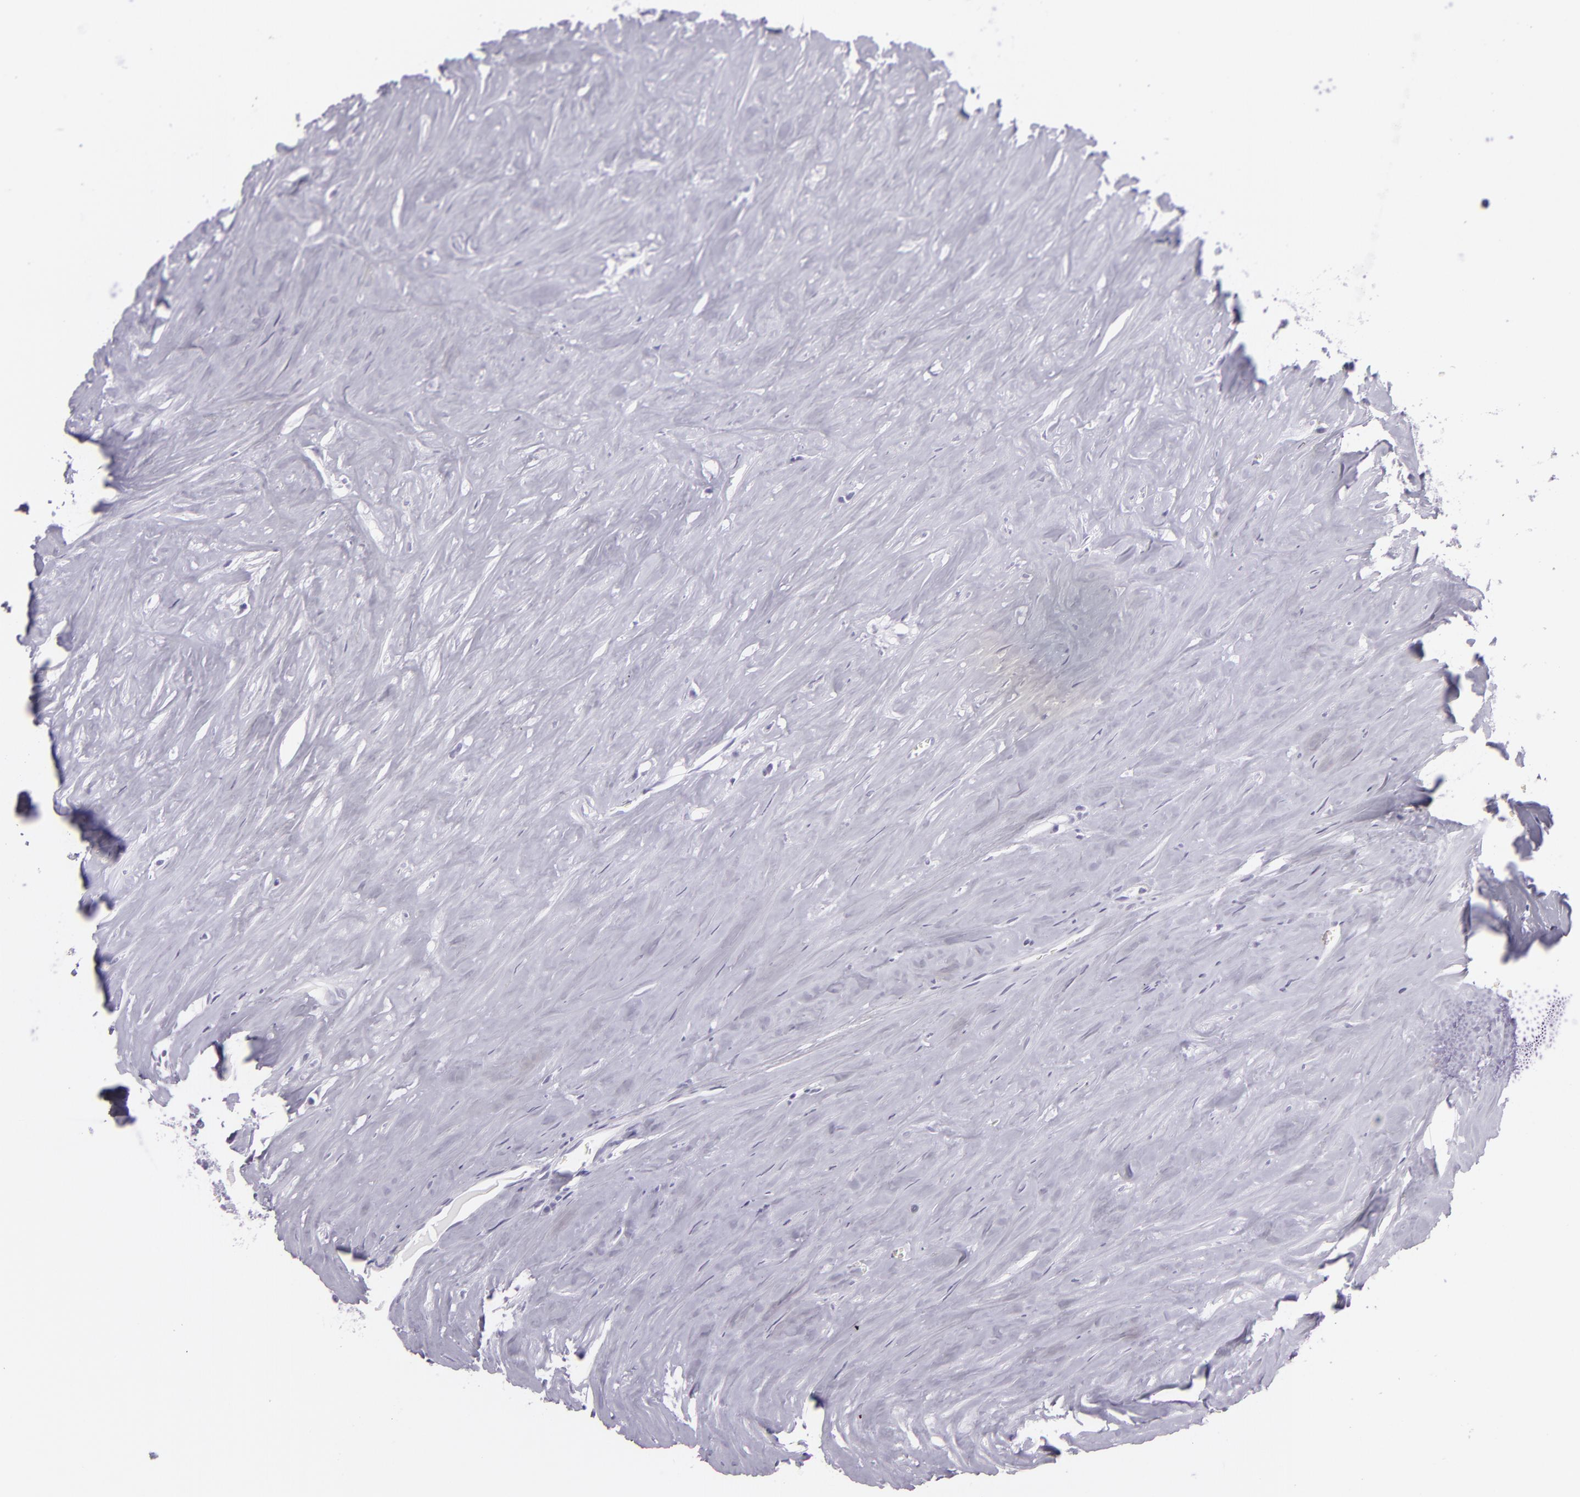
{"staining": {"intensity": "negative", "quantity": "none", "location": "none"}, "tissue": "carcinoid", "cell_type": "Tumor cells", "image_type": "cancer", "snomed": [{"axis": "morphology", "description": "Carcinoid, malignant, NOS"}, {"axis": "topography", "description": "Small intestine"}], "caption": "Image shows no significant protein staining in tumor cells of malignant carcinoid.", "gene": "MUC6", "patient": {"sex": "male", "age": 63}}